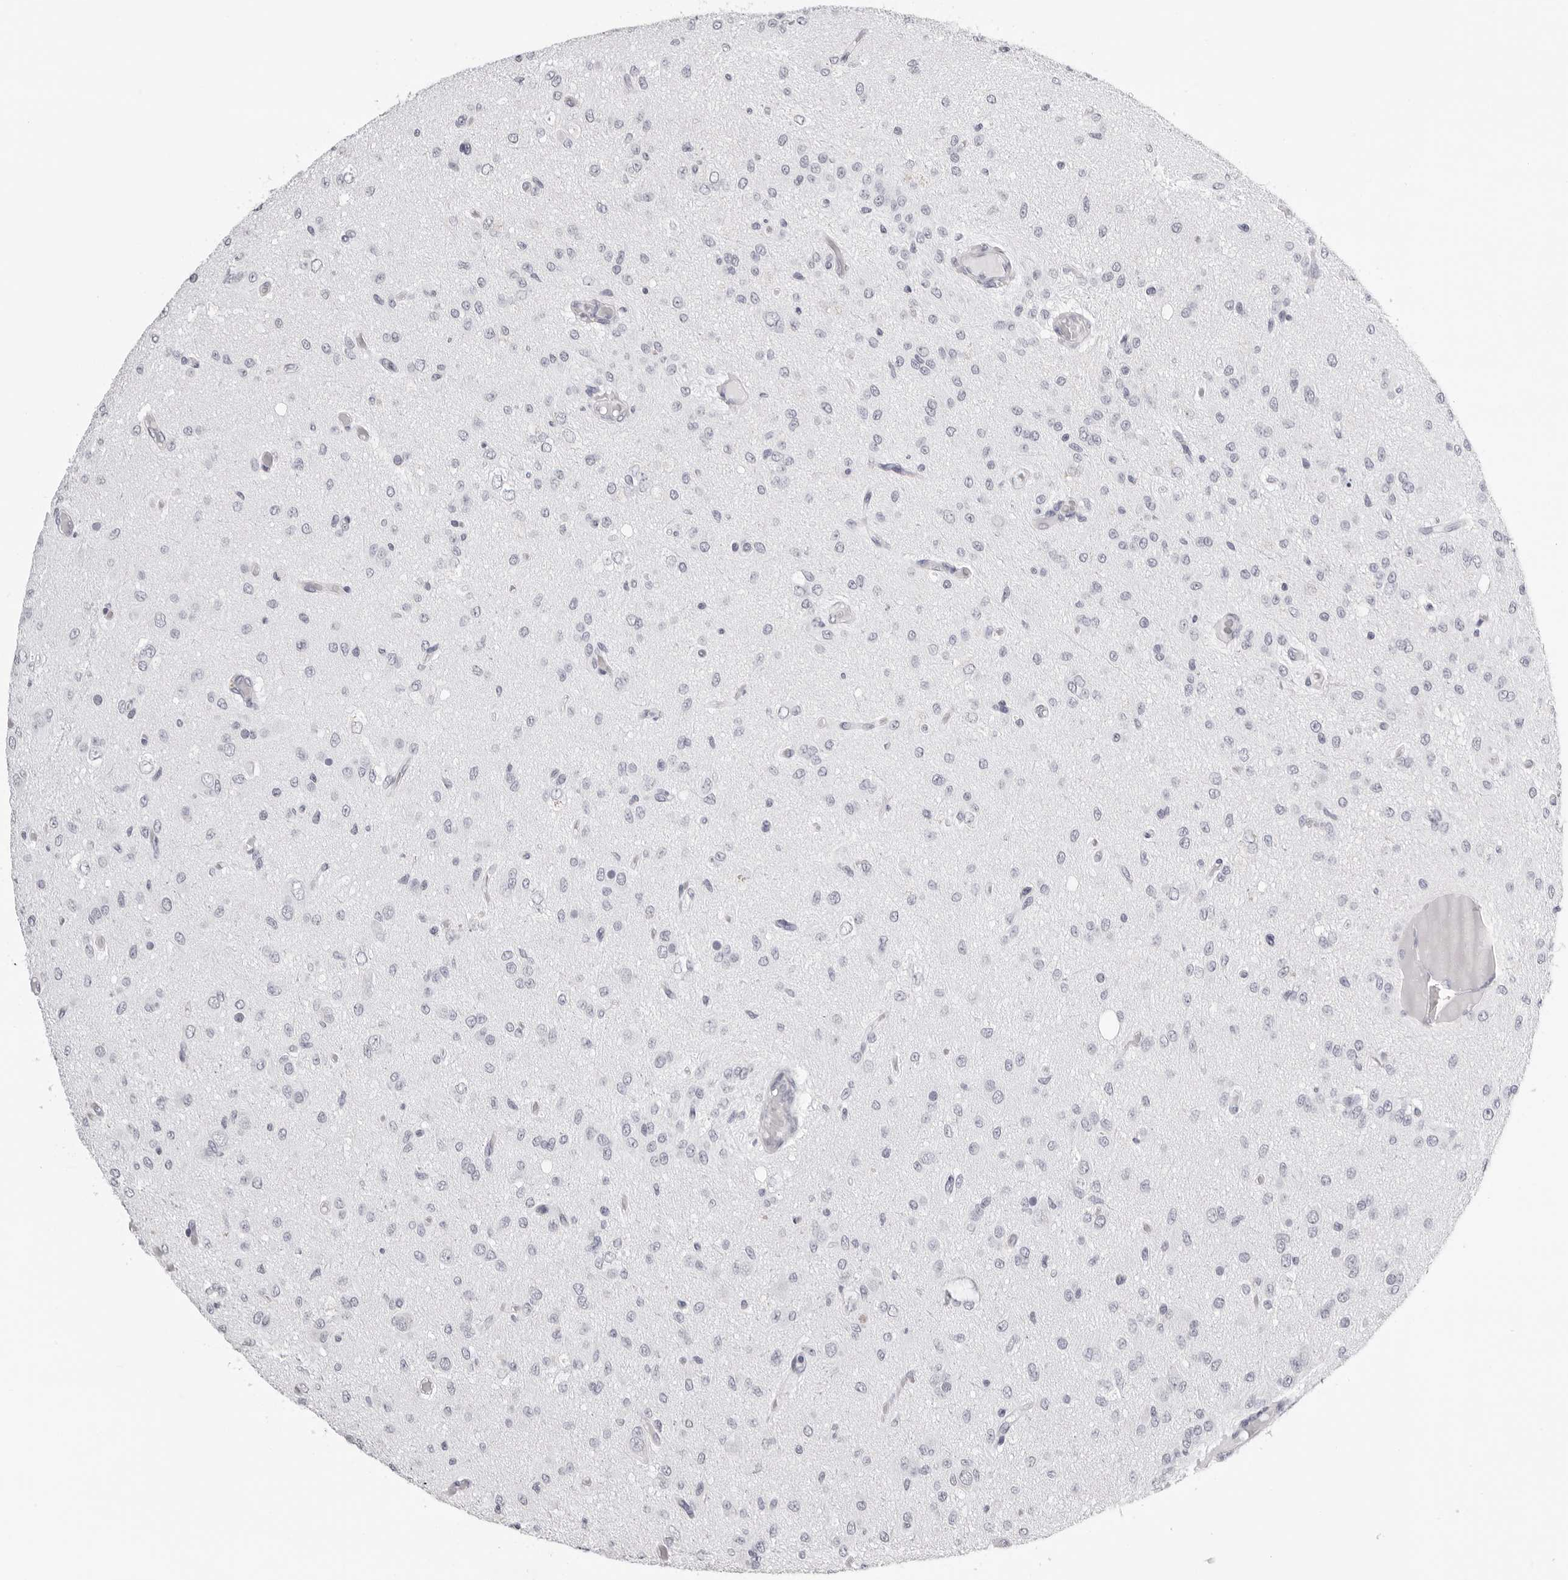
{"staining": {"intensity": "negative", "quantity": "none", "location": "none"}, "tissue": "glioma", "cell_type": "Tumor cells", "image_type": "cancer", "snomed": [{"axis": "morphology", "description": "Glioma, malignant, High grade"}, {"axis": "topography", "description": "Brain"}], "caption": "Glioma stained for a protein using immunohistochemistry demonstrates no staining tumor cells.", "gene": "RHO", "patient": {"sex": "female", "age": 59}}